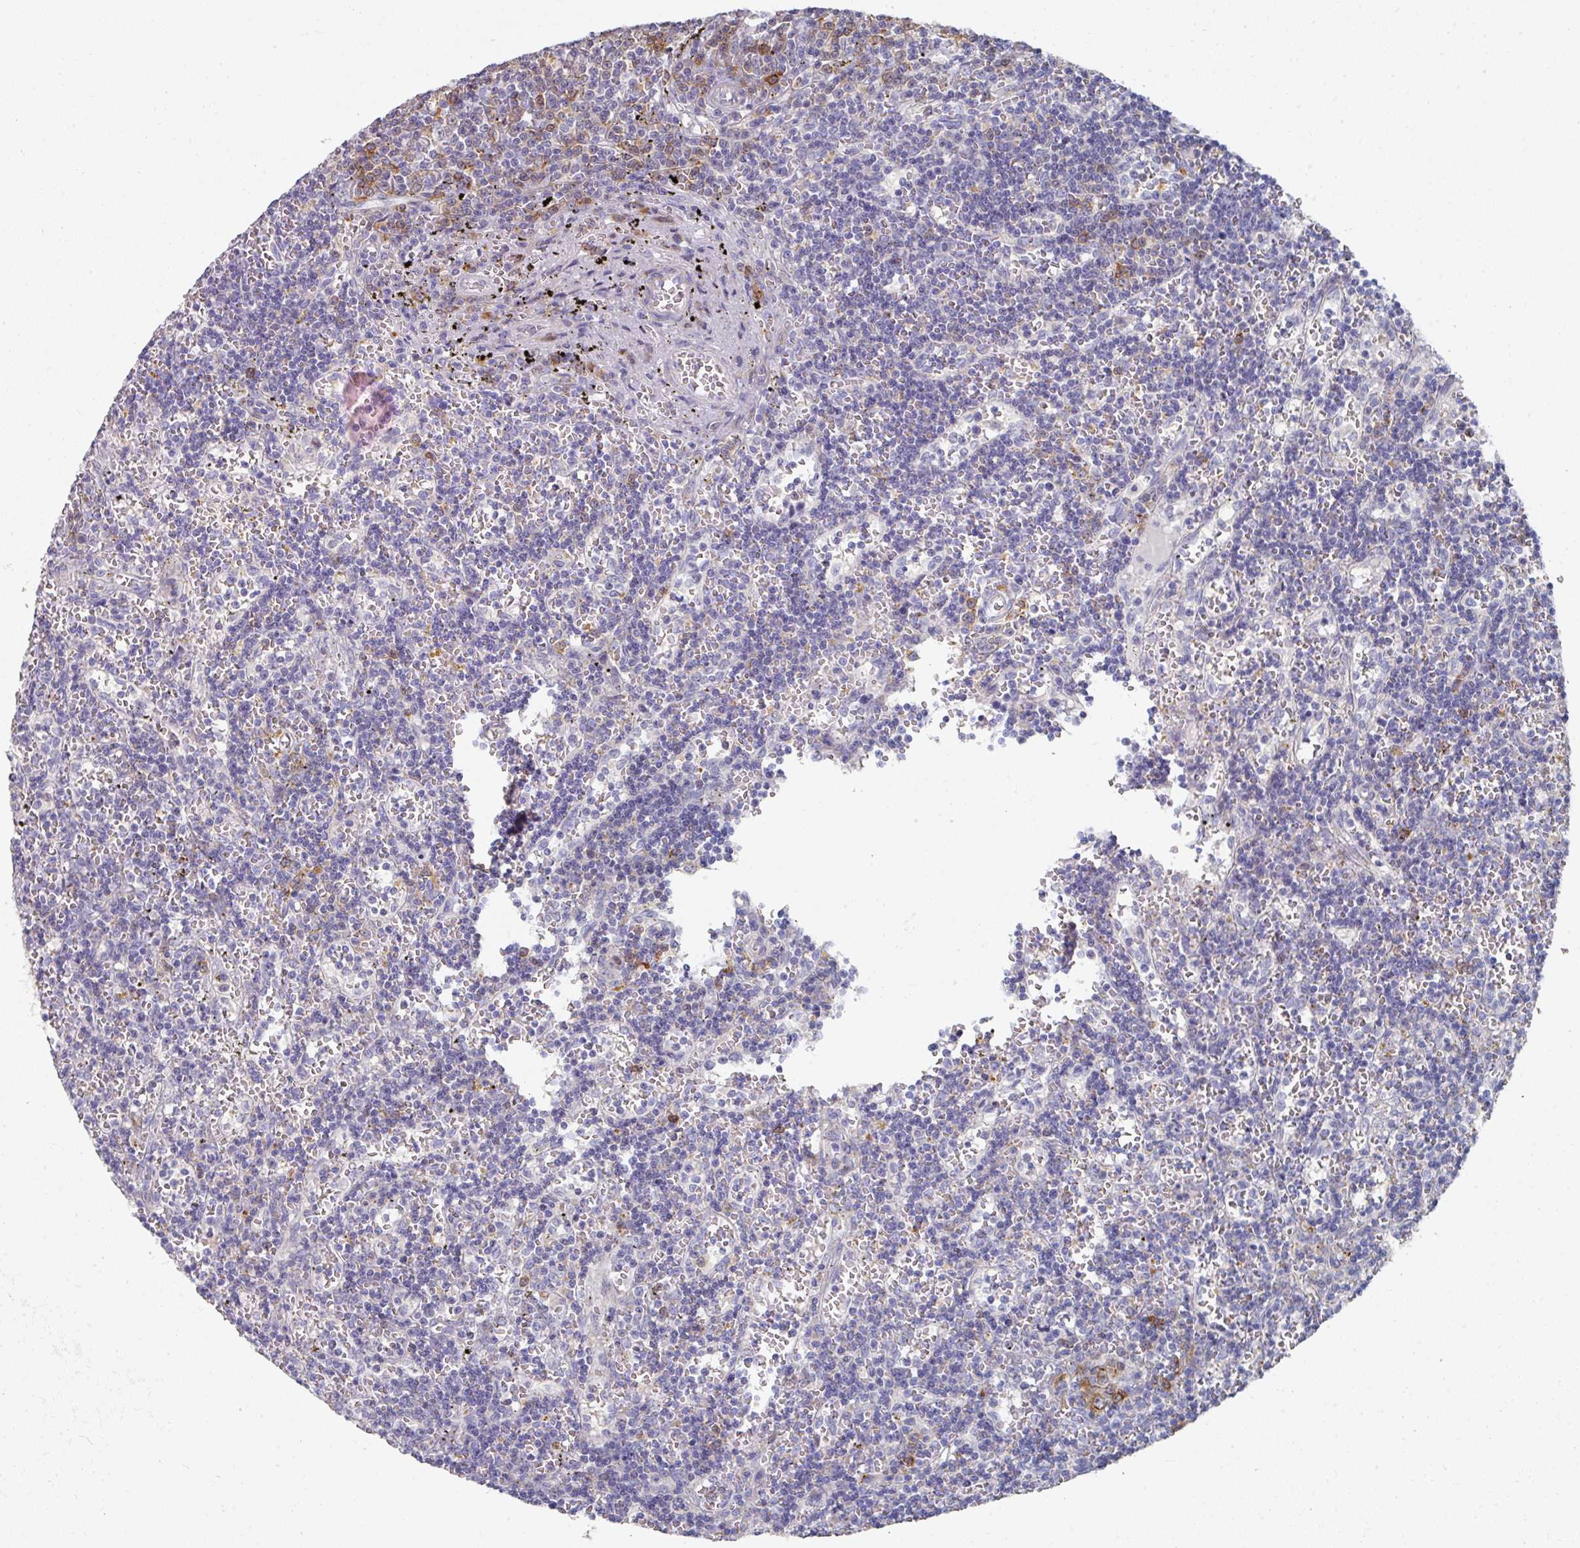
{"staining": {"intensity": "moderate", "quantity": "<25%", "location": "cytoplasmic/membranous"}, "tissue": "lymphoma", "cell_type": "Tumor cells", "image_type": "cancer", "snomed": [{"axis": "morphology", "description": "Malignant lymphoma, non-Hodgkin's type, Low grade"}, {"axis": "topography", "description": "Spleen"}], "caption": "Immunohistochemical staining of human lymphoma shows moderate cytoplasmic/membranous protein staining in approximately <25% of tumor cells.", "gene": "NT5C1A", "patient": {"sex": "male", "age": 60}}